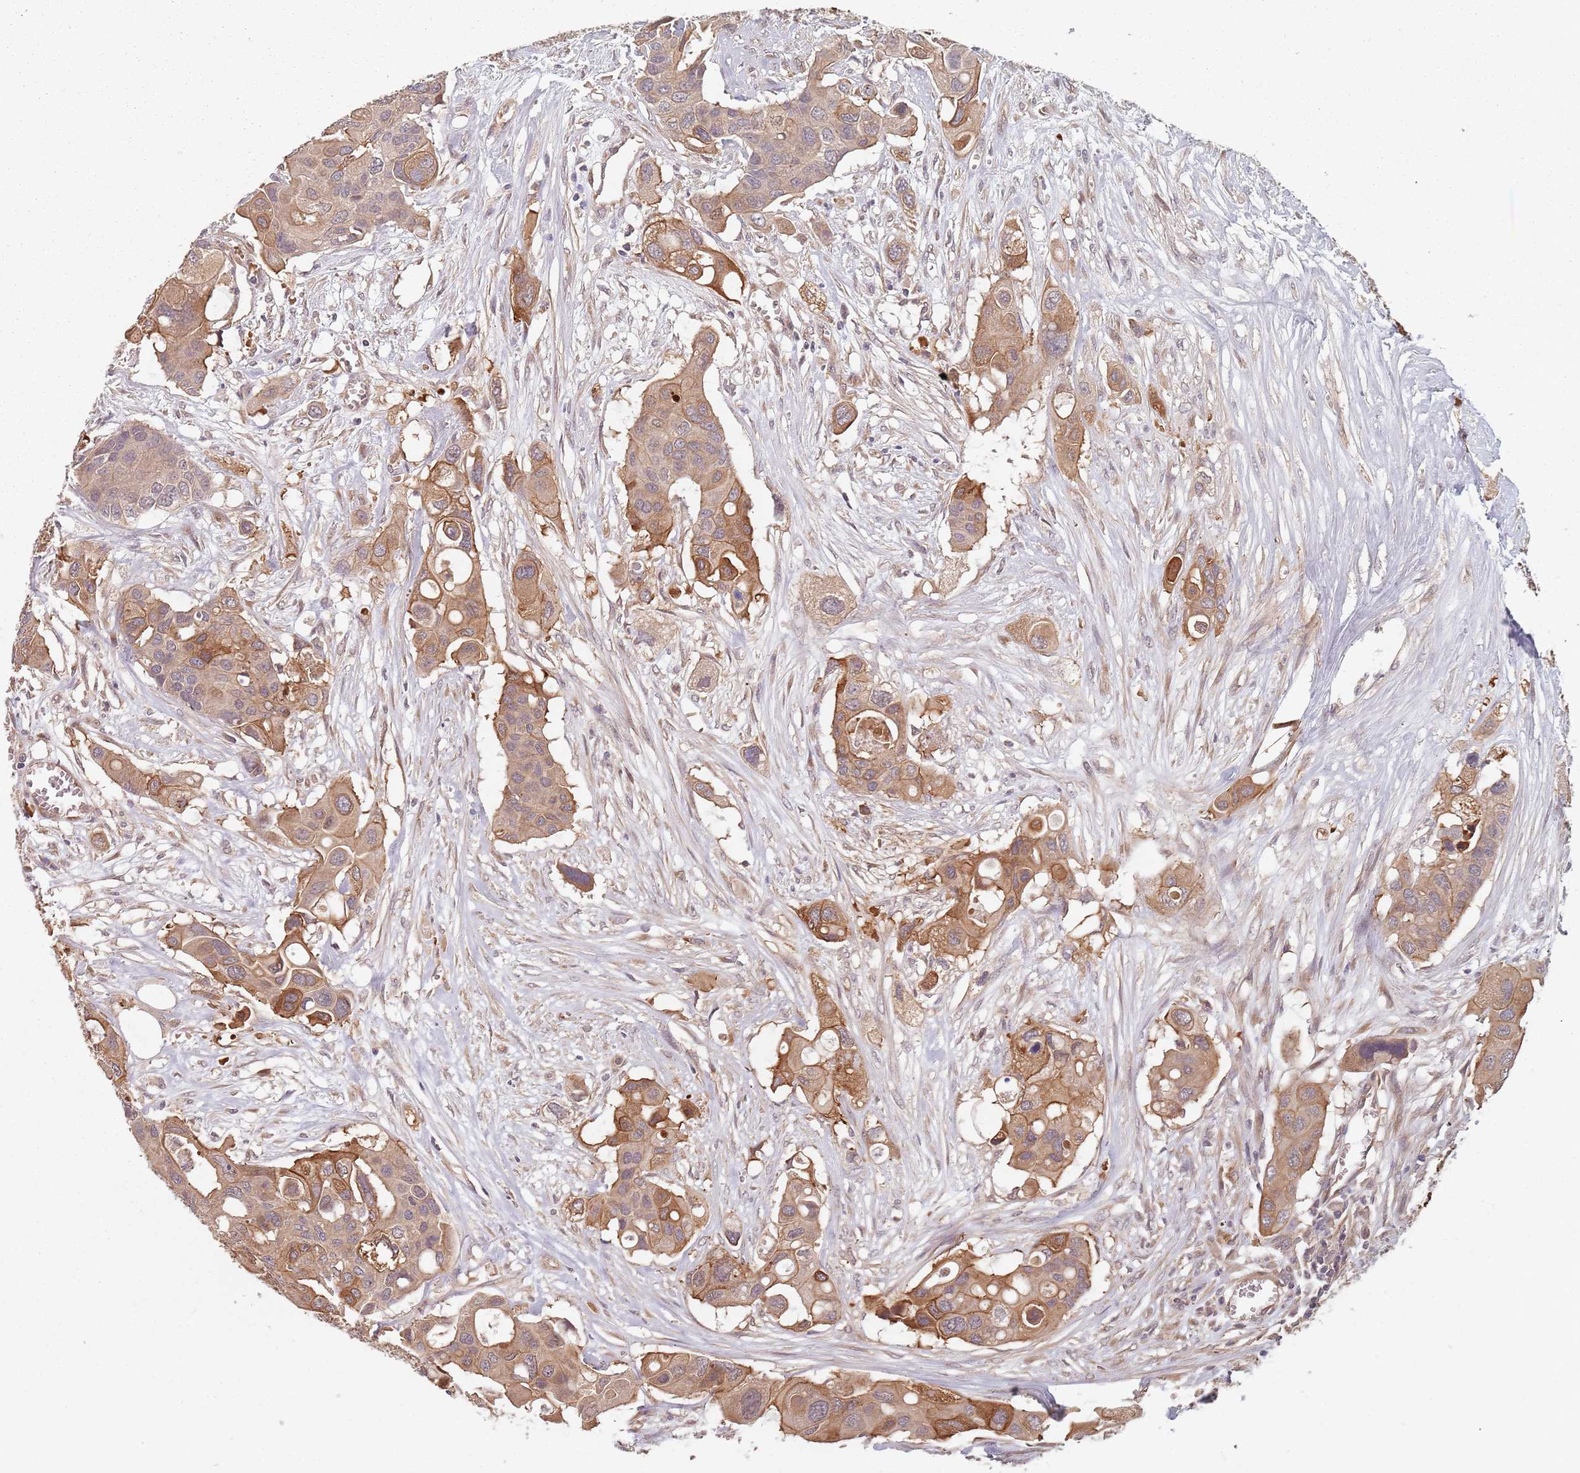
{"staining": {"intensity": "moderate", "quantity": ">75%", "location": "cytoplasmic/membranous"}, "tissue": "colorectal cancer", "cell_type": "Tumor cells", "image_type": "cancer", "snomed": [{"axis": "morphology", "description": "Adenocarcinoma, NOS"}, {"axis": "topography", "description": "Colon"}], "caption": "Human colorectal cancer stained with a brown dye exhibits moderate cytoplasmic/membranous positive positivity in approximately >75% of tumor cells.", "gene": "C3orf14", "patient": {"sex": "male", "age": 77}}